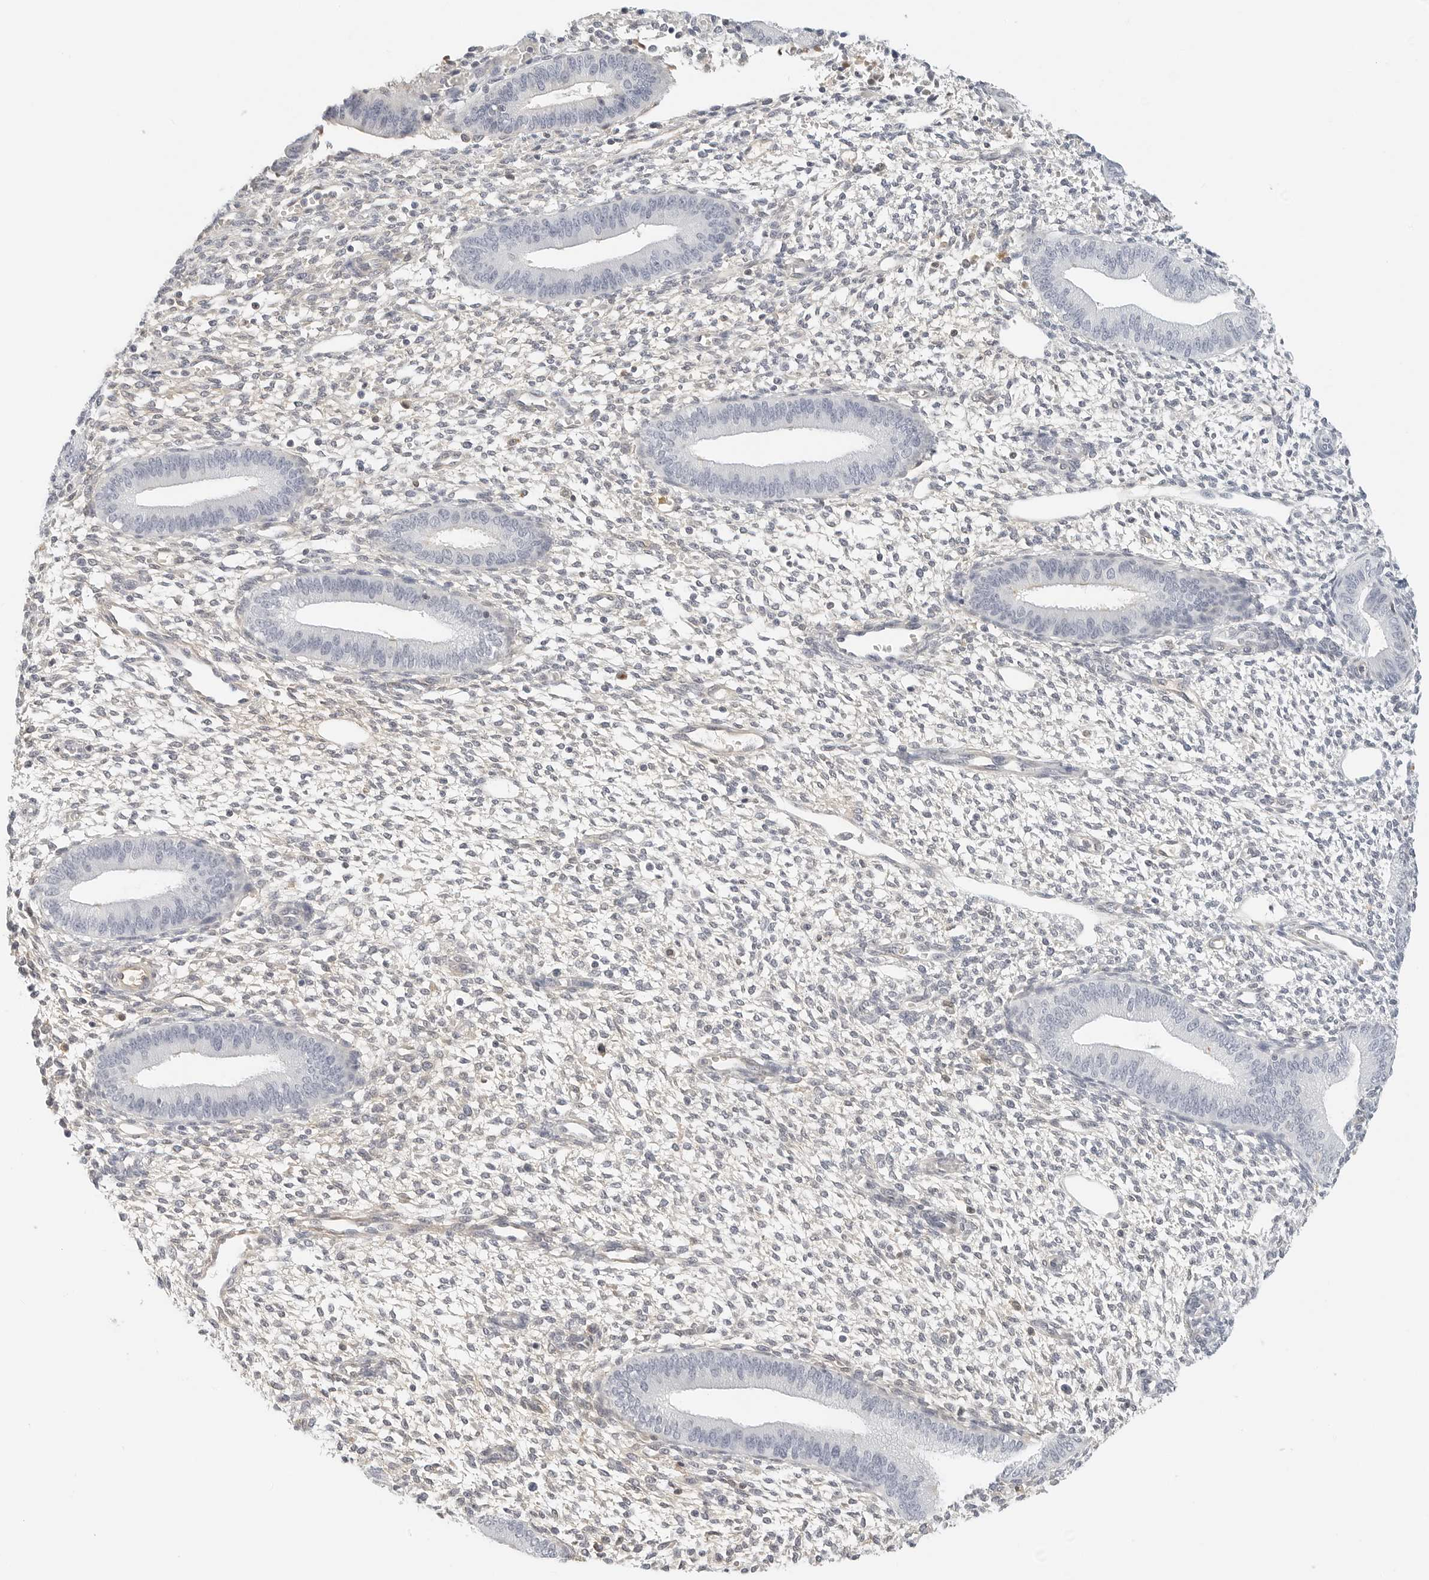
{"staining": {"intensity": "negative", "quantity": "none", "location": "none"}, "tissue": "endometrium", "cell_type": "Cells in endometrial stroma", "image_type": "normal", "snomed": [{"axis": "morphology", "description": "Normal tissue, NOS"}, {"axis": "topography", "description": "Endometrium"}], "caption": "Immunohistochemistry photomicrograph of normal endometrium stained for a protein (brown), which shows no staining in cells in endometrial stroma.", "gene": "PKDCC", "patient": {"sex": "female", "age": 46}}